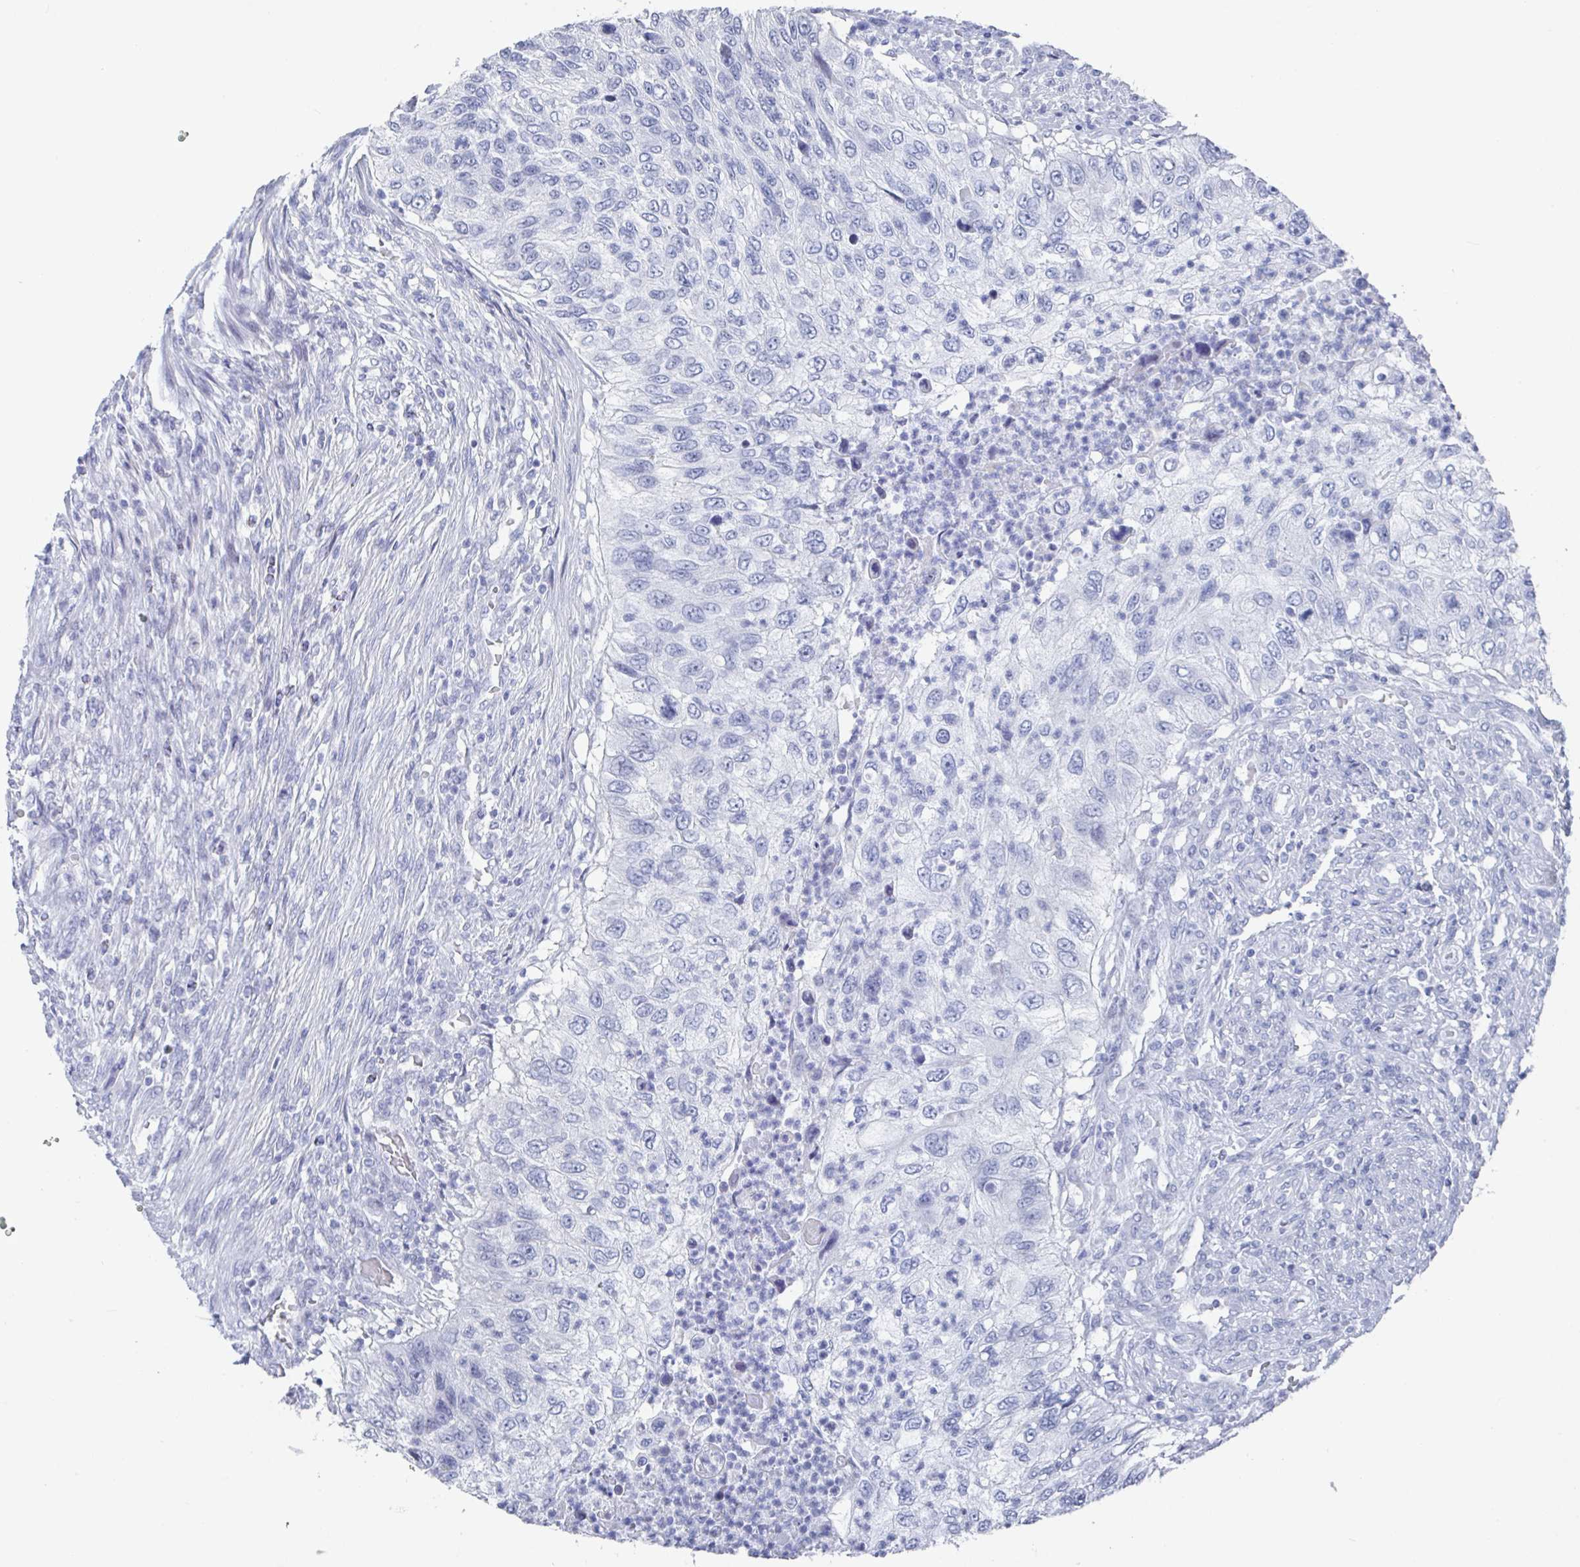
{"staining": {"intensity": "negative", "quantity": "none", "location": "none"}, "tissue": "urothelial cancer", "cell_type": "Tumor cells", "image_type": "cancer", "snomed": [{"axis": "morphology", "description": "Urothelial carcinoma, High grade"}, {"axis": "topography", "description": "Urinary bladder"}], "caption": "Urothelial carcinoma (high-grade) was stained to show a protein in brown. There is no significant staining in tumor cells.", "gene": "CAMKV", "patient": {"sex": "female", "age": 60}}